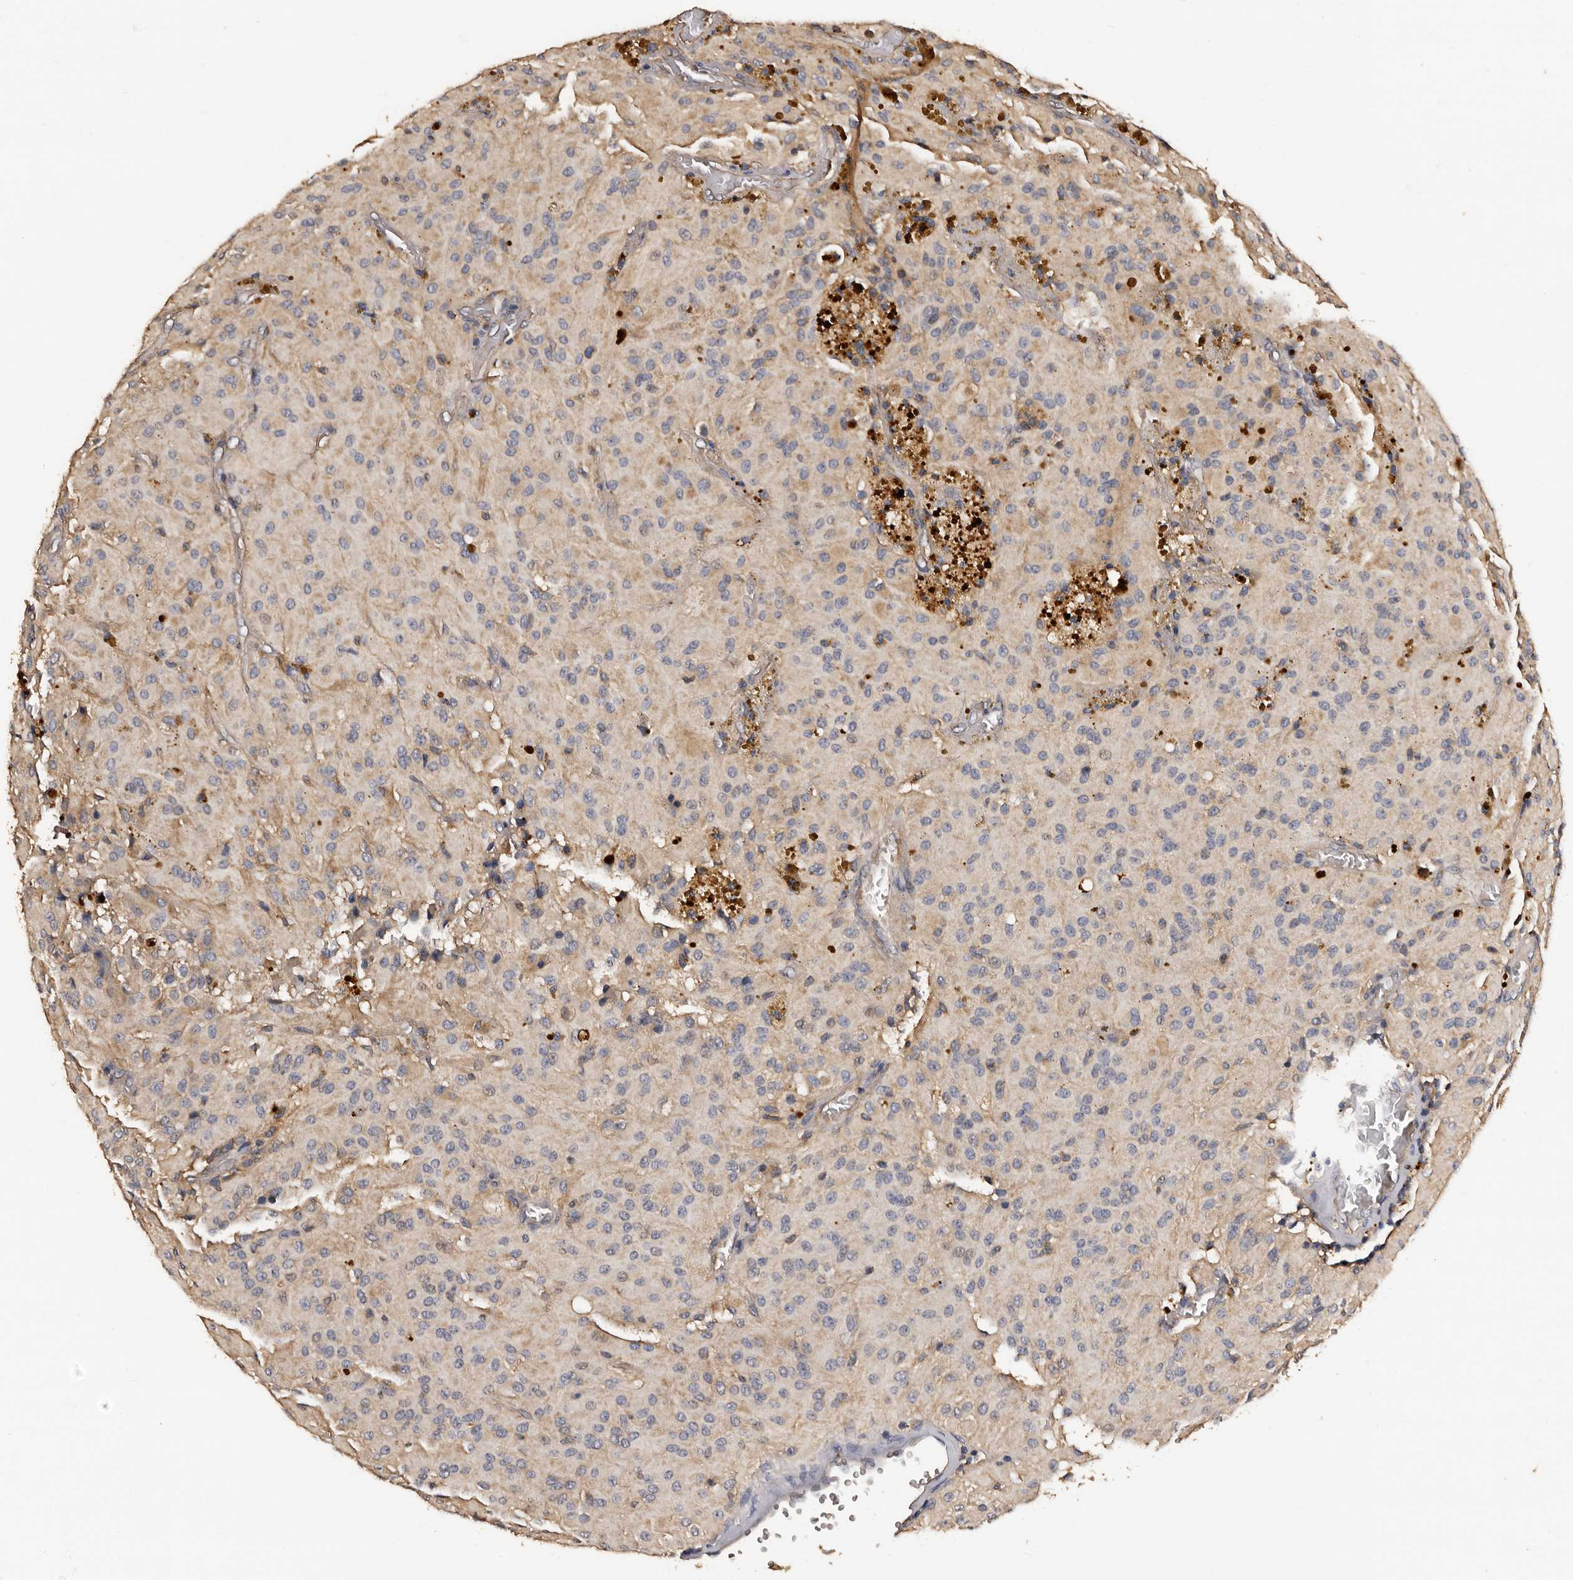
{"staining": {"intensity": "negative", "quantity": "none", "location": "none"}, "tissue": "glioma", "cell_type": "Tumor cells", "image_type": "cancer", "snomed": [{"axis": "morphology", "description": "Glioma, malignant, High grade"}, {"axis": "topography", "description": "Brain"}], "caption": "A histopathology image of human high-grade glioma (malignant) is negative for staining in tumor cells.", "gene": "ADCK5", "patient": {"sex": "female", "age": 59}}